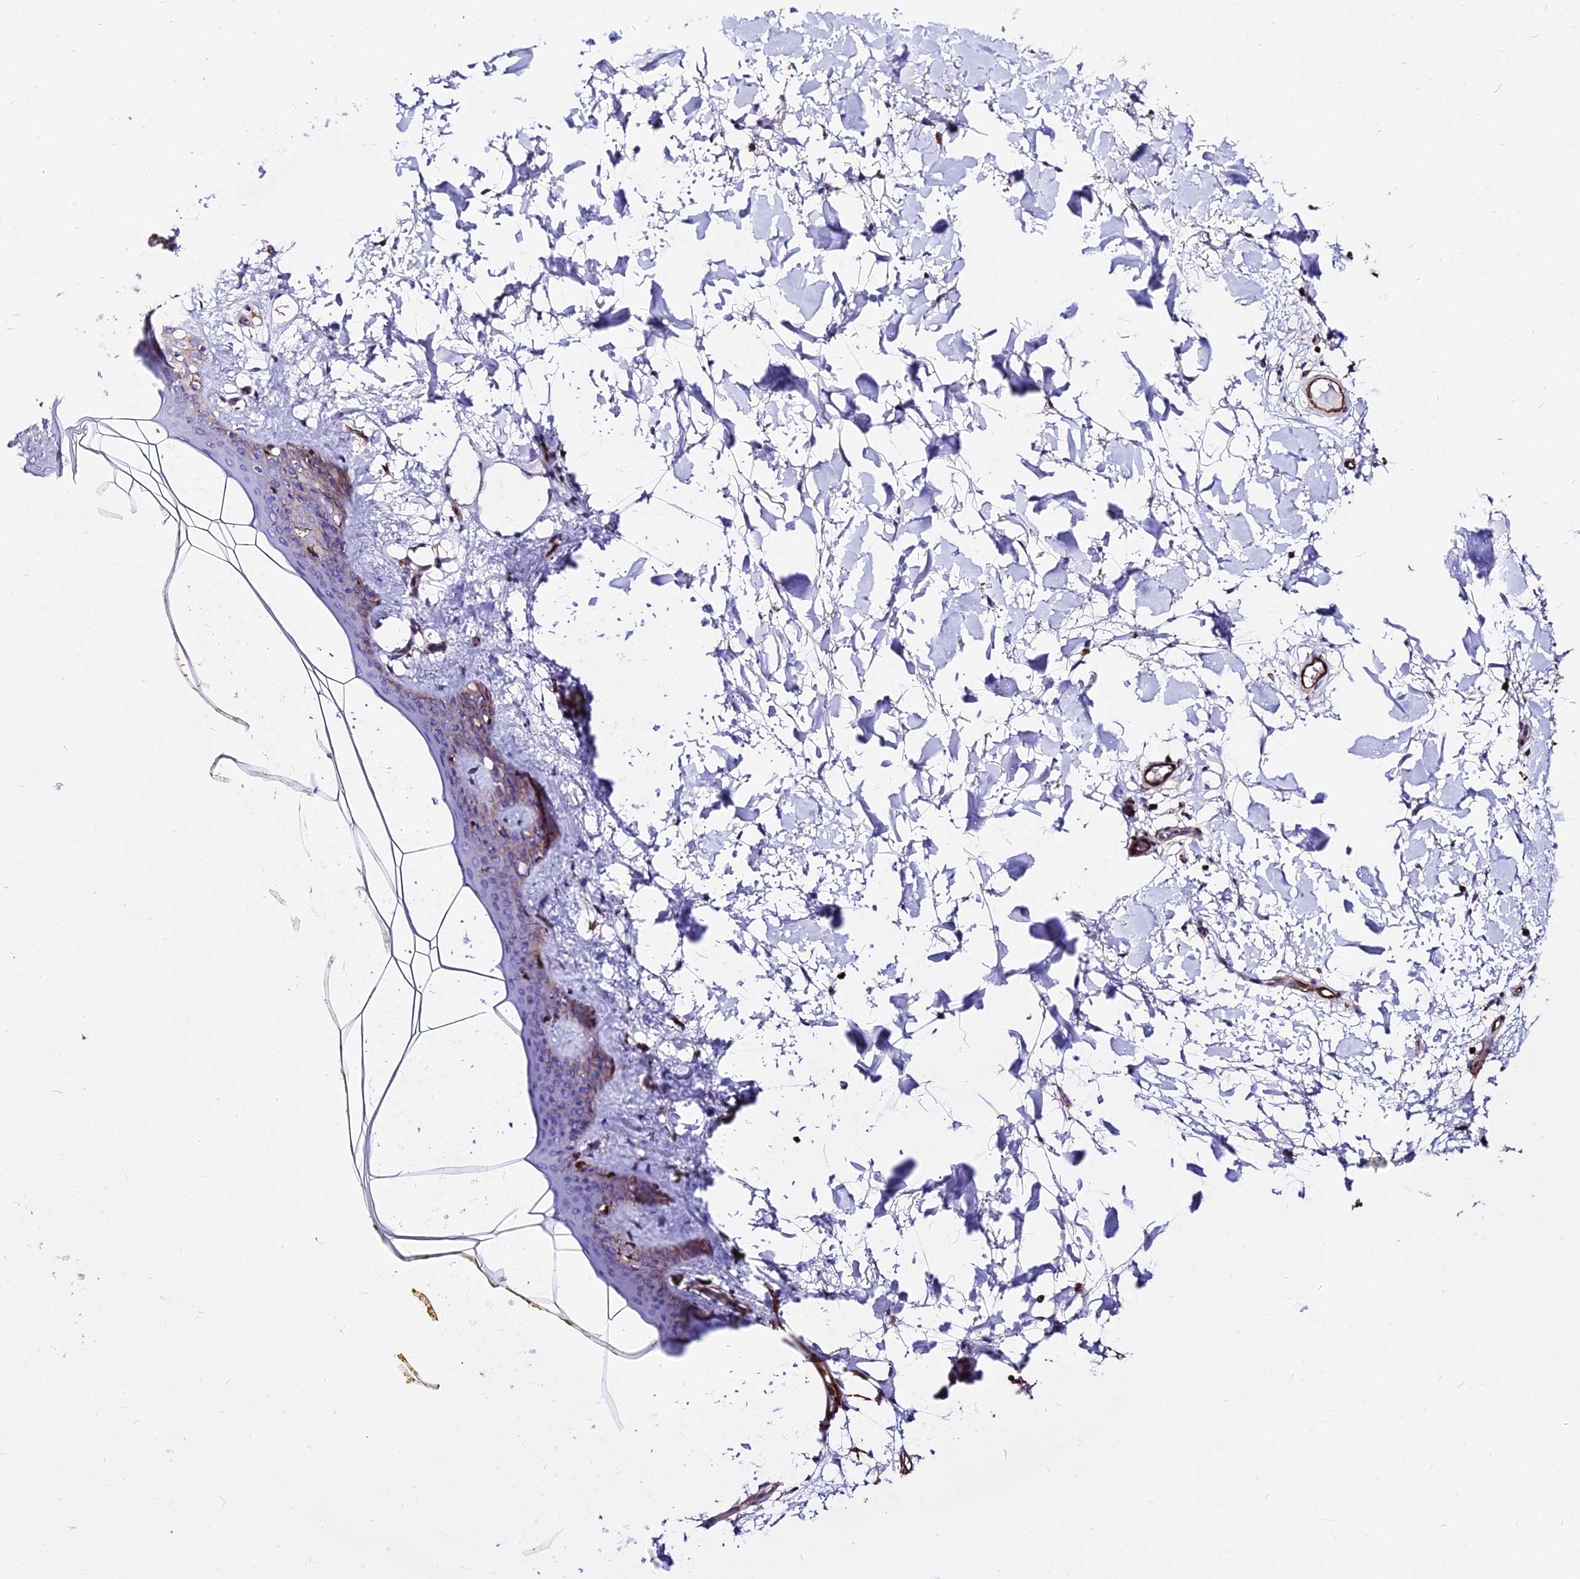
{"staining": {"intensity": "negative", "quantity": "none", "location": "none"}, "tissue": "skin", "cell_type": "Fibroblasts", "image_type": "normal", "snomed": [{"axis": "morphology", "description": "Normal tissue, NOS"}, {"axis": "topography", "description": "Skin"}], "caption": "Skin stained for a protein using immunohistochemistry shows no positivity fibroblasts.", "gene": "CSRP1", "patient": {"sex": "female", "age": 34}}